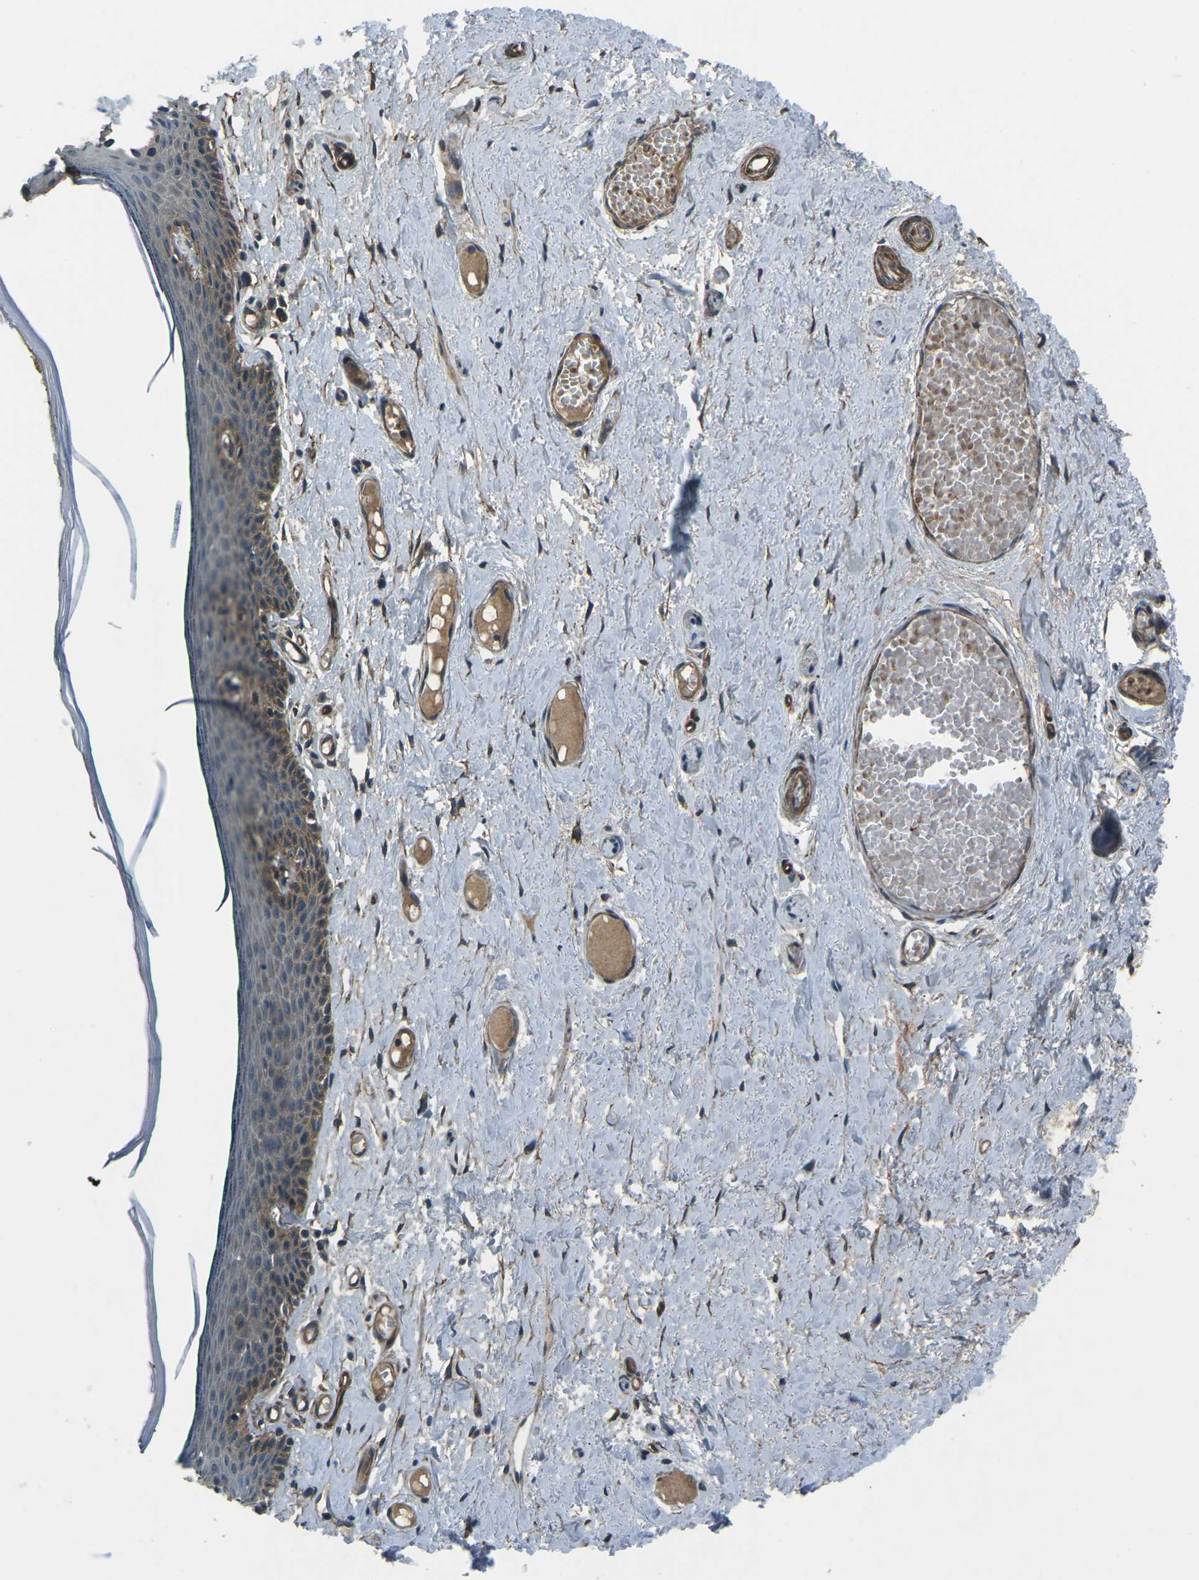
{"staining": {"intensity": "moderate", "quantity": "25%-75%", "location": "cytoplasmic/membranous"}, "tissue": "skin", "cell_type": "Epidermal cells", "image_type": "normal", "snomed": [{"axis": "morphology", "description": "Normal tissue, NOS"}, {"axis": "topography", "description": "Adipose tissue"}, {"axis": "topography", "description": "Vascular tissue"}, {"axis": "topography", "description": "Anal"}, {"axis": "topography", "description": "Peripheral nerve tissue"}], "caption": "A medium amount of moderate cytoplasmic/membranous staining is seen in approximately 25%-75% of epidermal cells in benign skin.", "gene": "AFAP1", "patient": {"sex": "female", "age": 54}}